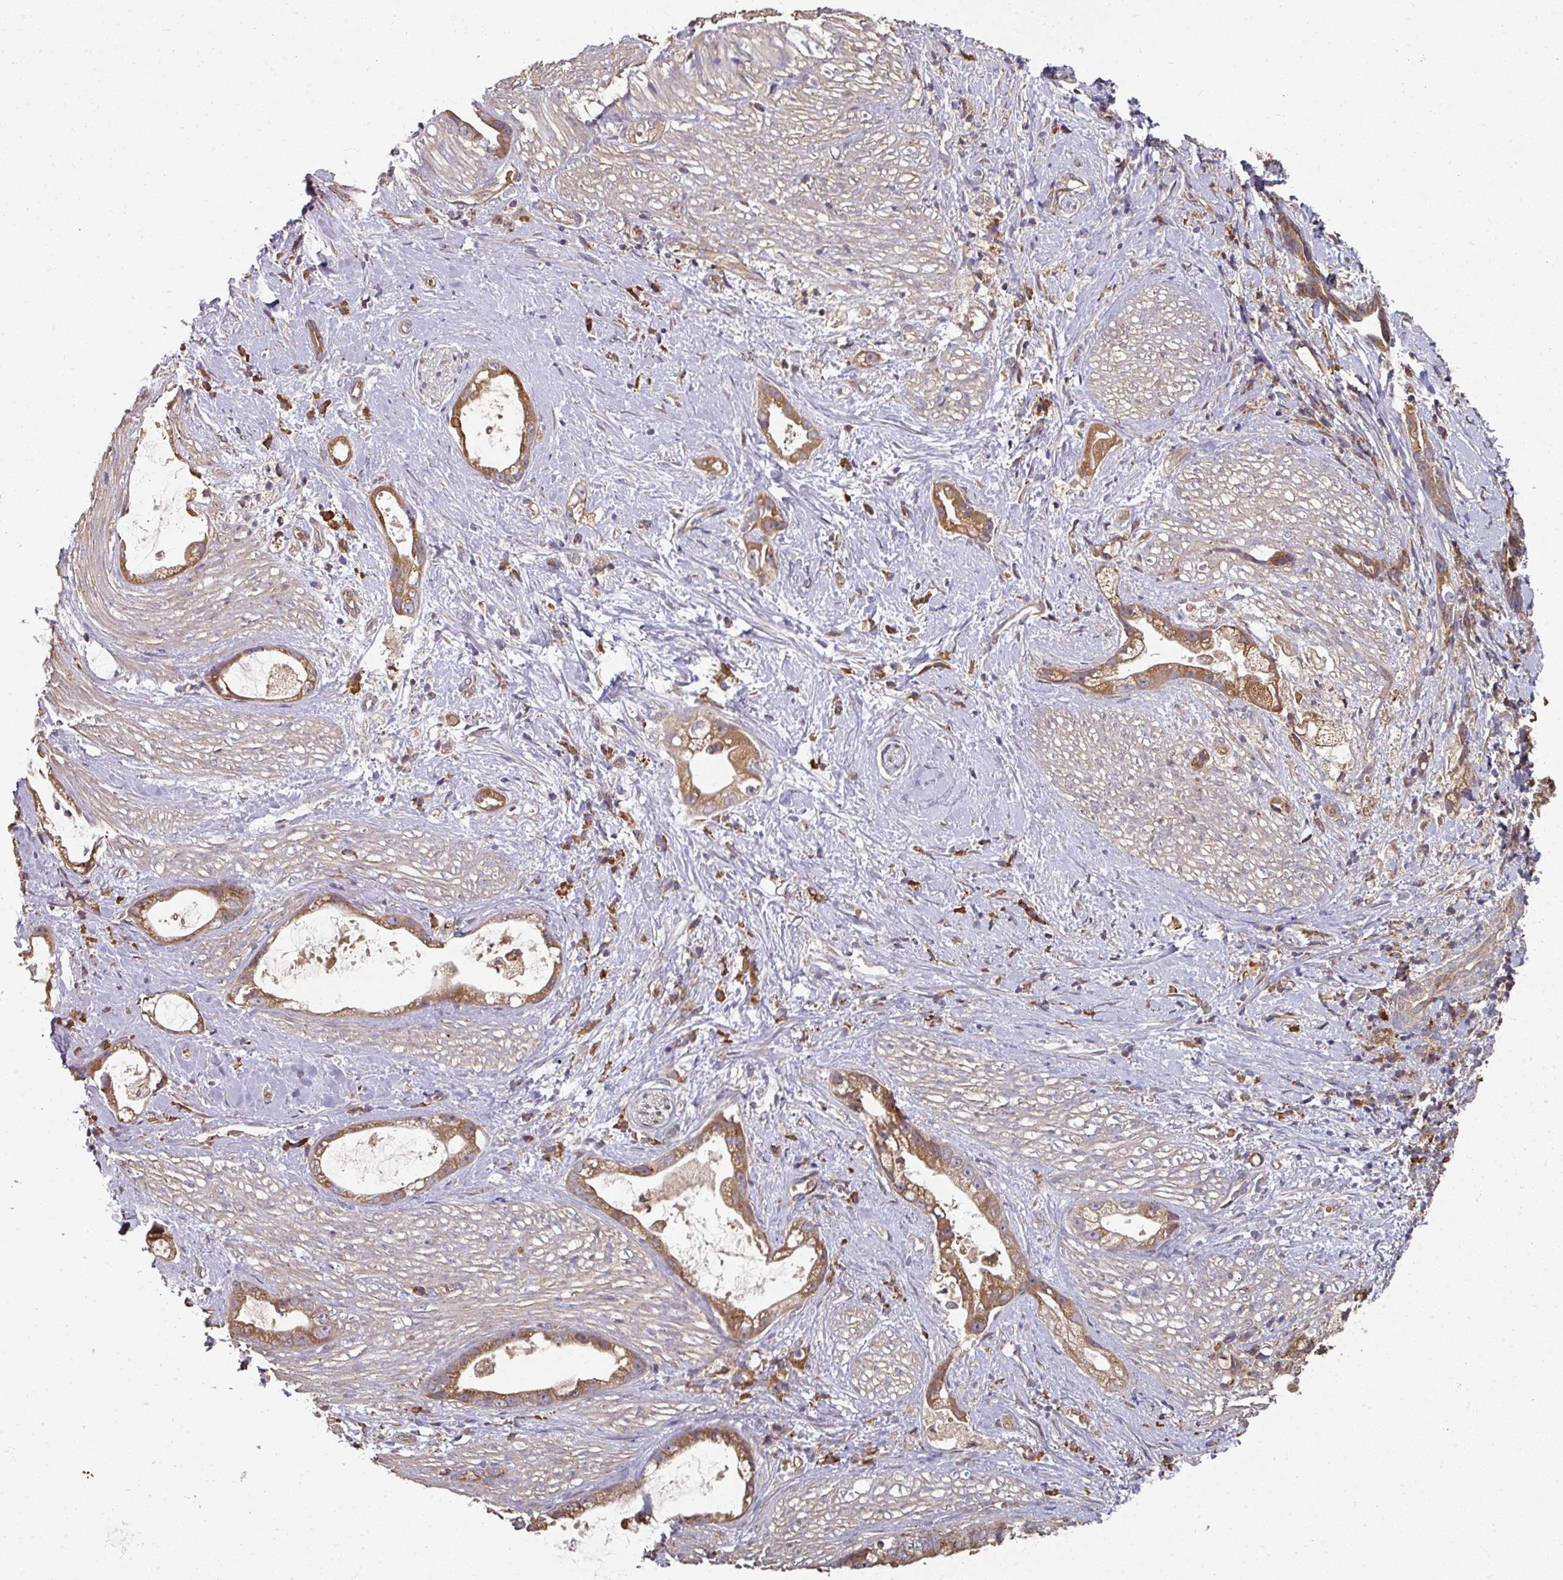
{"staining": {"intensity": "moderate", "quantity": ">75%", "location": "cytoplasmic/membranous"}, "tissue": "stomach cancer", "cell_type": "Tumor cells", "image_type": "cancer", "snomed": [{"axis": "morphology", "description": "Adenocarcinoma, NOS"}, {"axis": "topography", "description": "Stomach"}], "caption": "Moderate cytoplasmic/membranous protein staining is present in about >75% of tumor cells in adenocarcinoma (stomach).", "gene": "EDEM2", "patient": {"sex": "male", "age": 55}}